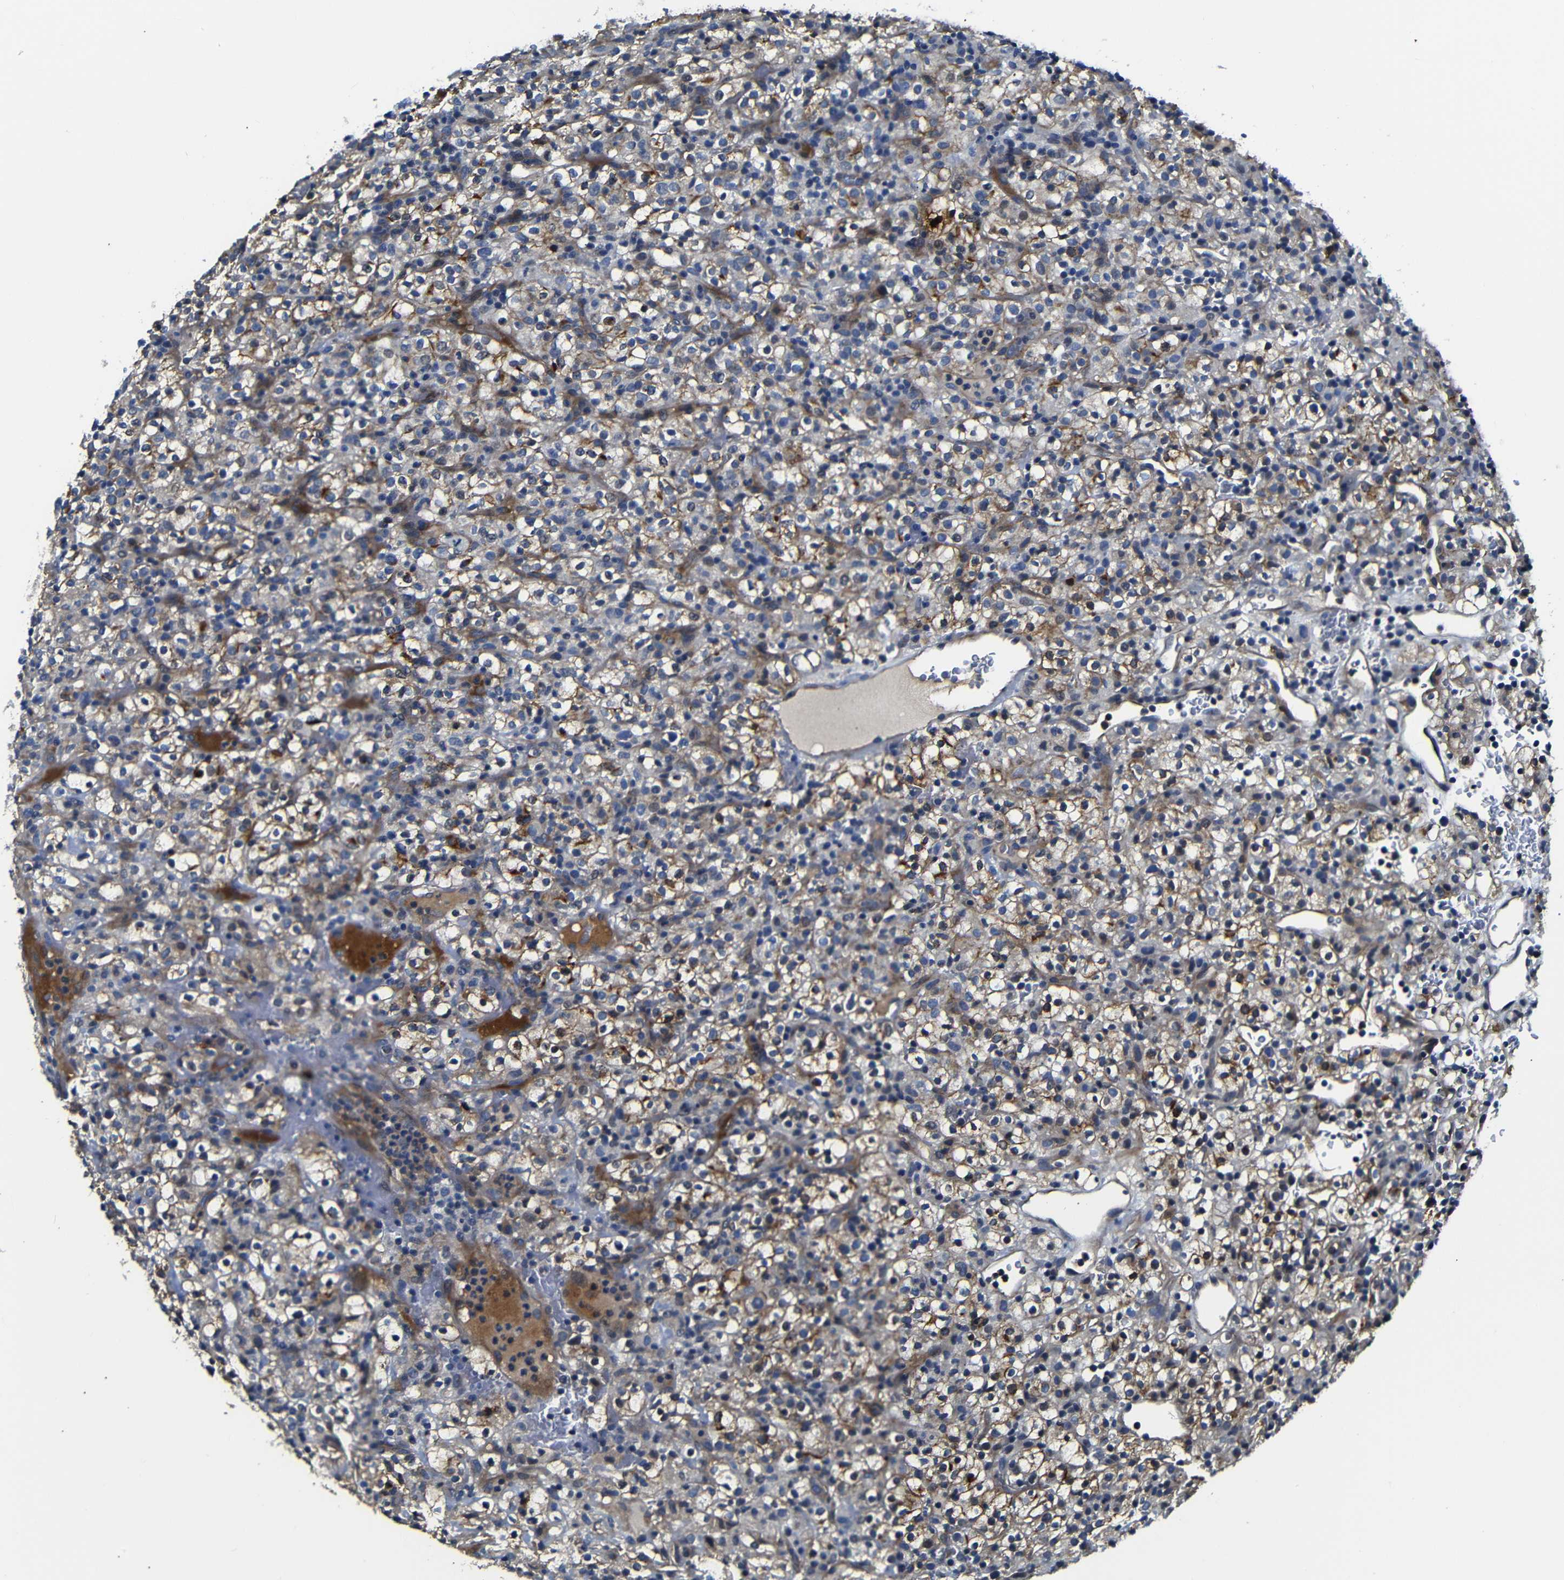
{"staining": {"intensity": "moderate", "quantity": ">75%", "location": "cytoplasmic/membranous"}, "tissue": "renal cancer", "cell_type": "Tumor cells", "image_type": "cancer", "snomed": [{"axis": "morphology", "description": "Normal tissue, NOS"}, {"axis": "morphology", "description": "Adenocarcinoma, NOS"}, {"axis": "topography", "description": "Kidney"}], "caption": "Brown immunohistochemical staining in renal adenocarcinoma exhibits moderate cytoplasmic/membranous positivity in about >75% of tumor cells.", "gene": "AFDN", "patient": {"sex": "female", "age": 72}}